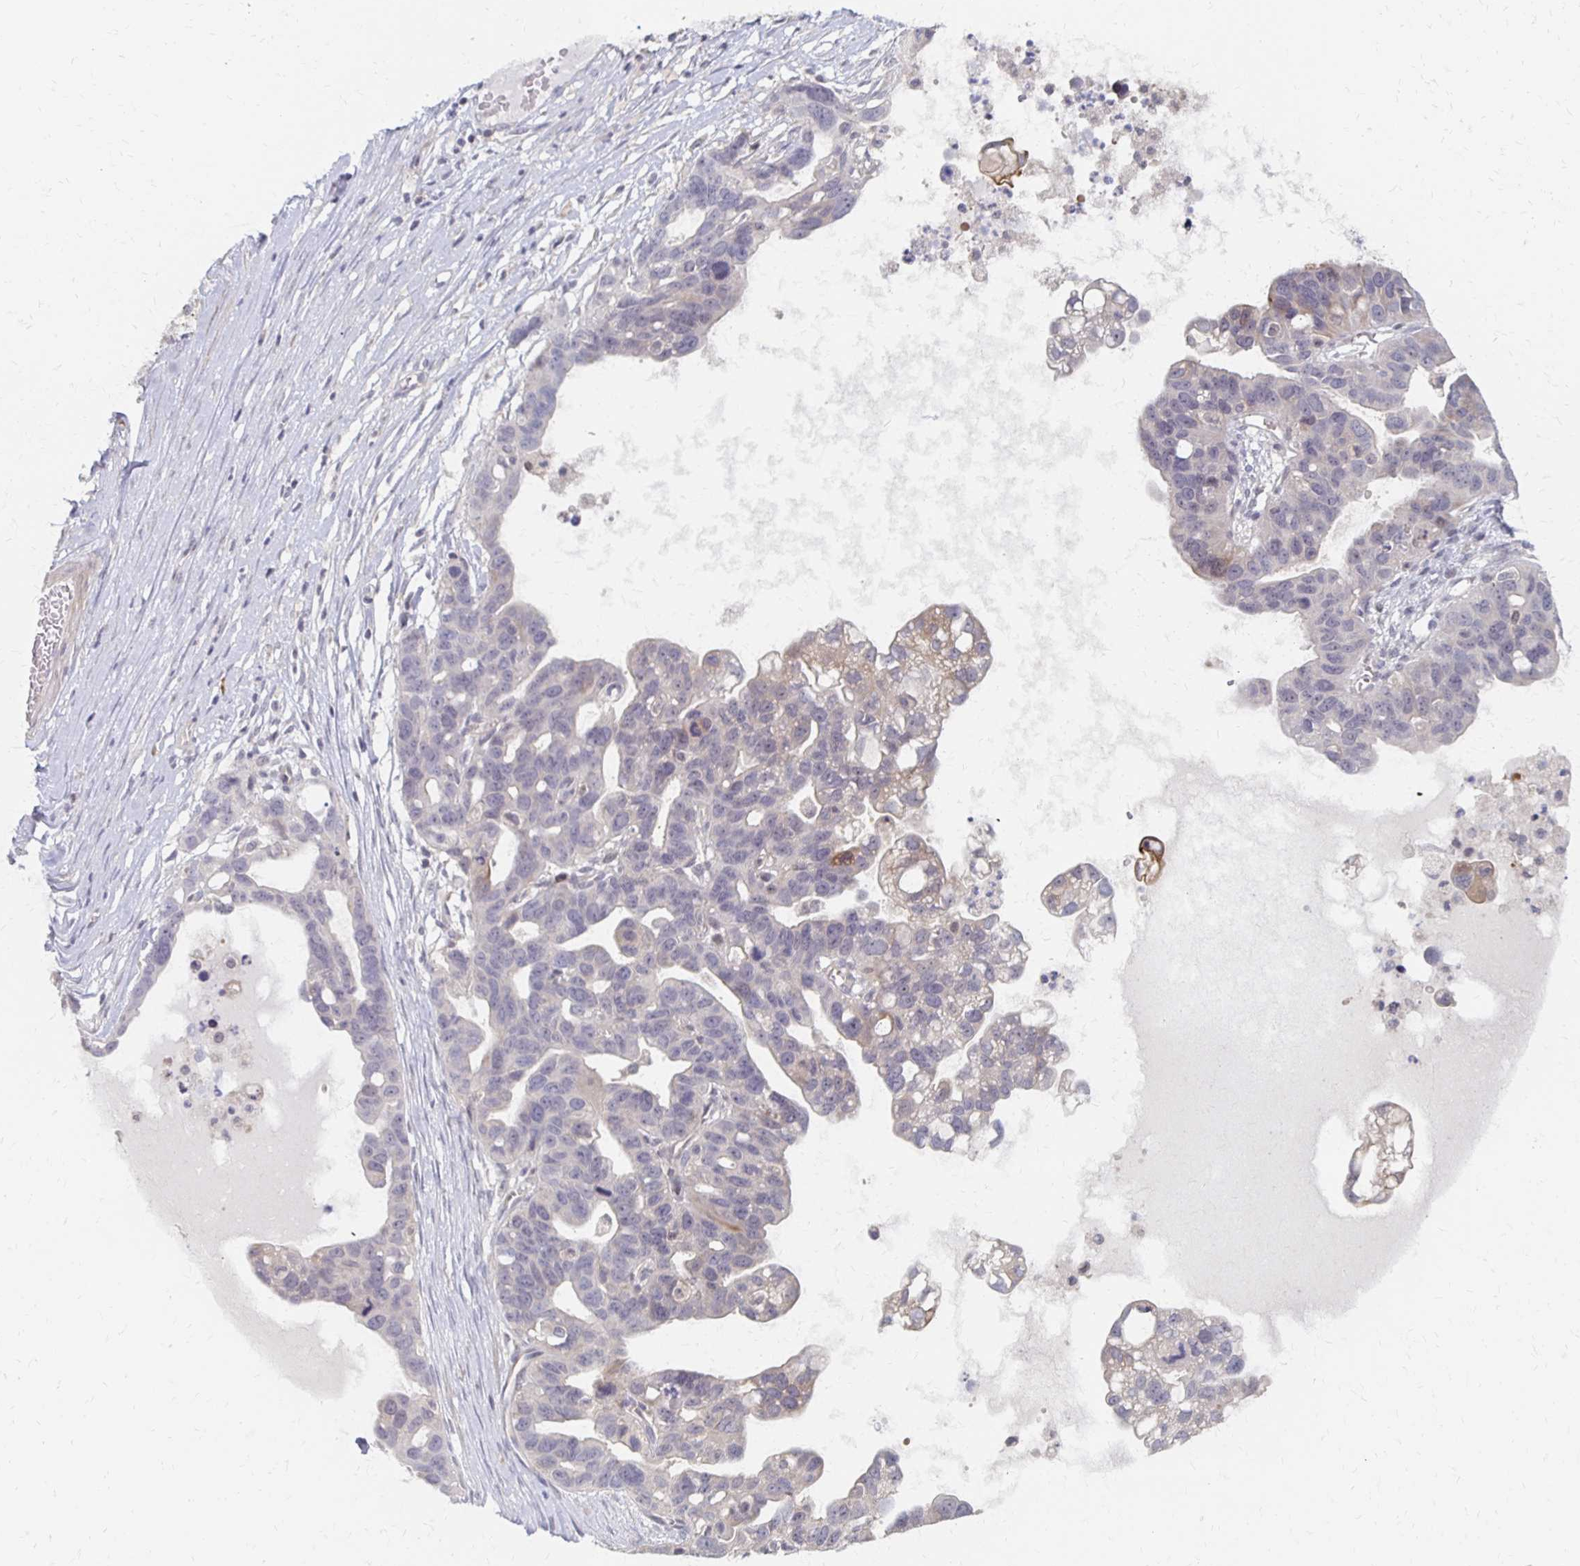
{"staining": {"intensity": "negative", "quantity": "none", "location": "none"}, "tissue": "ovarian cancer", "cell_type": "Tumor cells", "image_type": "cancer", "snomed": [{"axis": "morphology", "description": "Cystadenocarcinoma, serous, NOS"}, {"axis": "topography", "description": "Ovary"}], "caption": "Immunohistochemistry micrograph of human ovarian cancer (serous cystadenocarcinoma) stained for a protein (brown), which reveals no staining in tumor cells. (Brightfield microscopy of DAB (3,3'-diaminobenzidine) immunohistochemistry (IHC) at high magnification).", "gene": "PRKCB", "patient": {"sex": "female", "age": 69}}